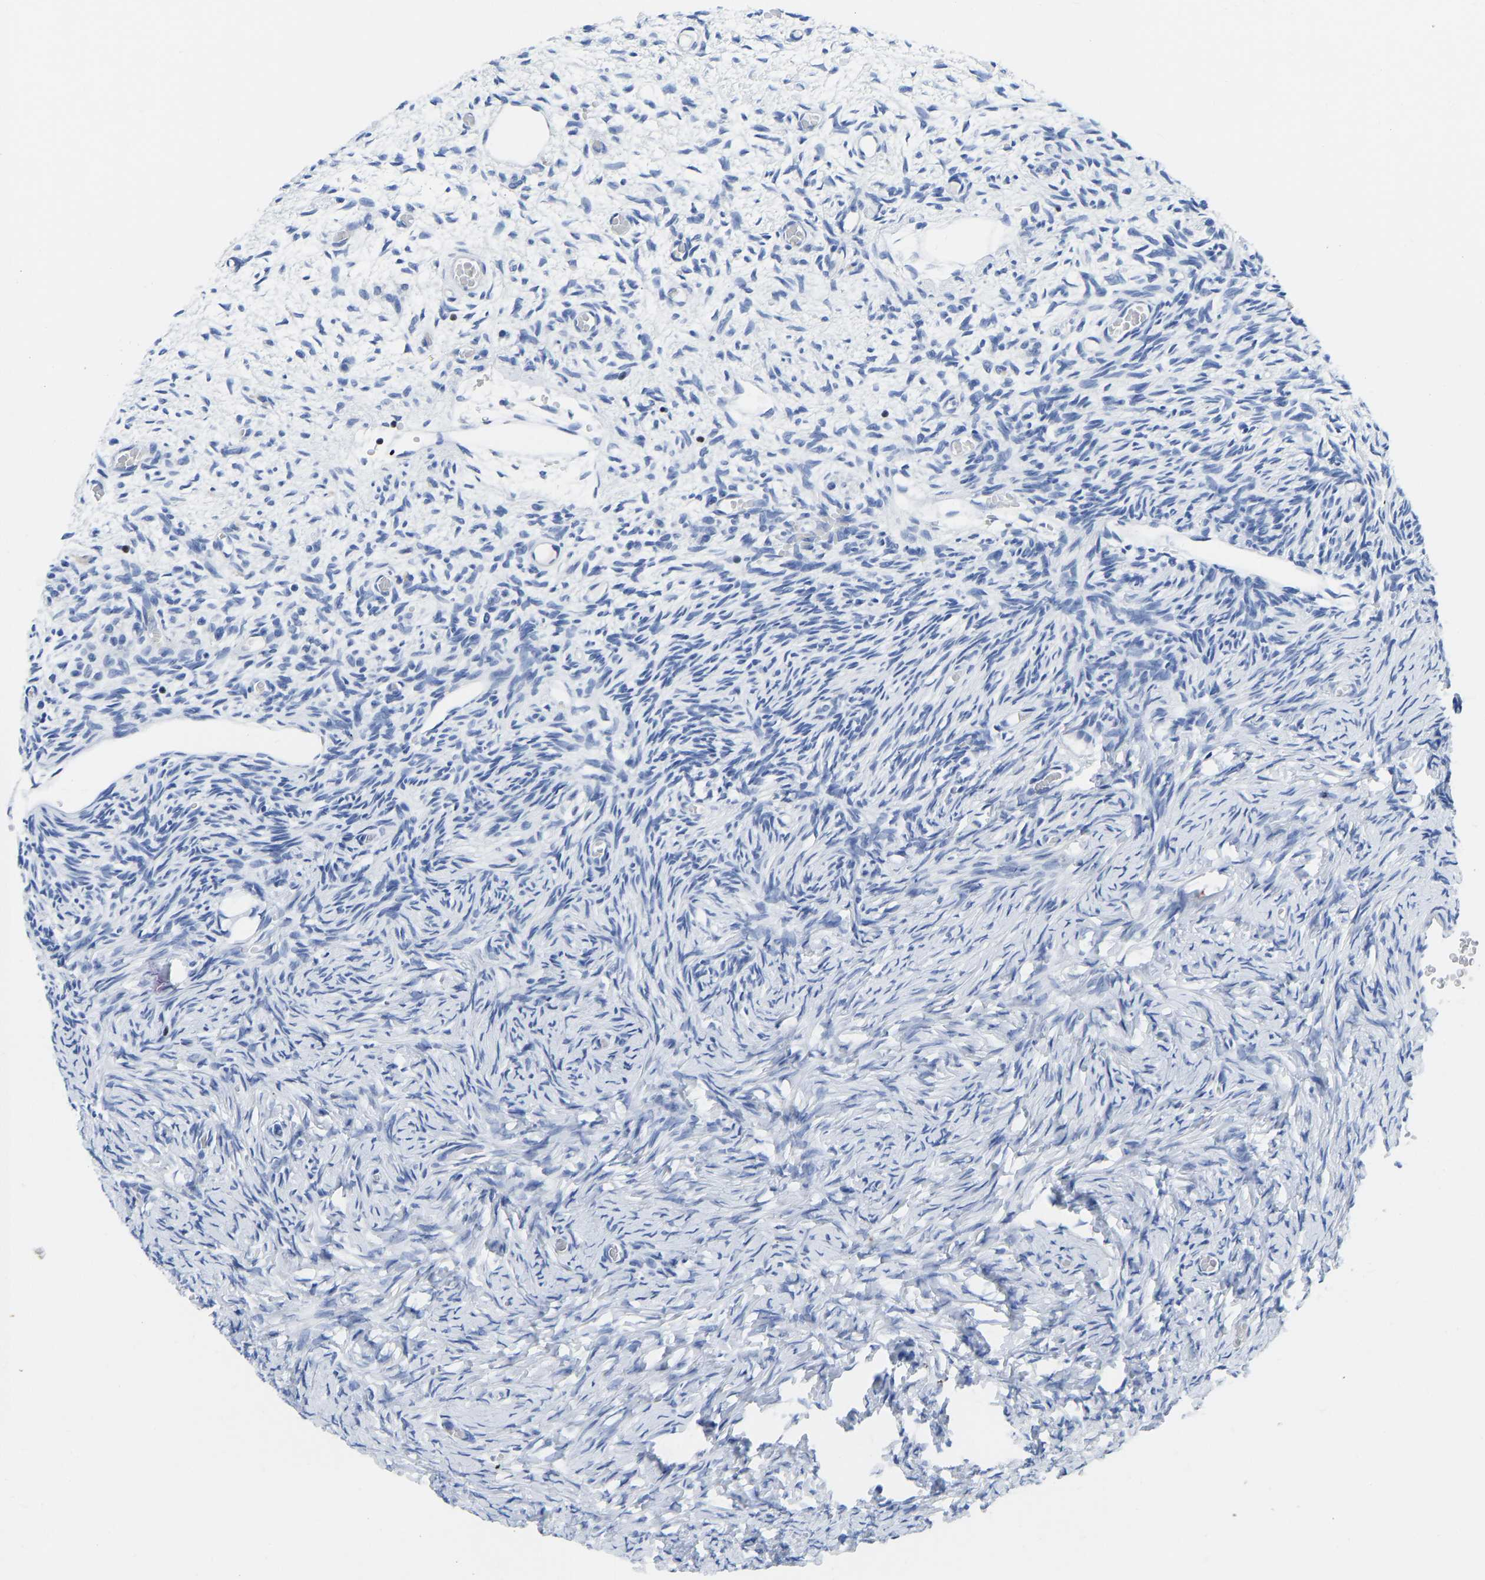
{"staining": {"intensity": "negative", "quantity": "none", "location": "none"}, "tissue": "ovary", "cell_type": "Ovarian stroma cells", "image_type": "normal", "snomed": [{"axis": "morphology", "description": "Normal tissue, NOS"}, {"axis": "topography", "description": "Ovary"}], "caption": "IHC of benign human ovary reveals no positivity in ovarian stroma cells. The staining is performed using DAB (3,3'-diaminobenzidine) brown chromogen with nuclei counter-stained in using hematoxylin.", "gene": "TCF7", "patient": {"sex": "female", "age": 27}}